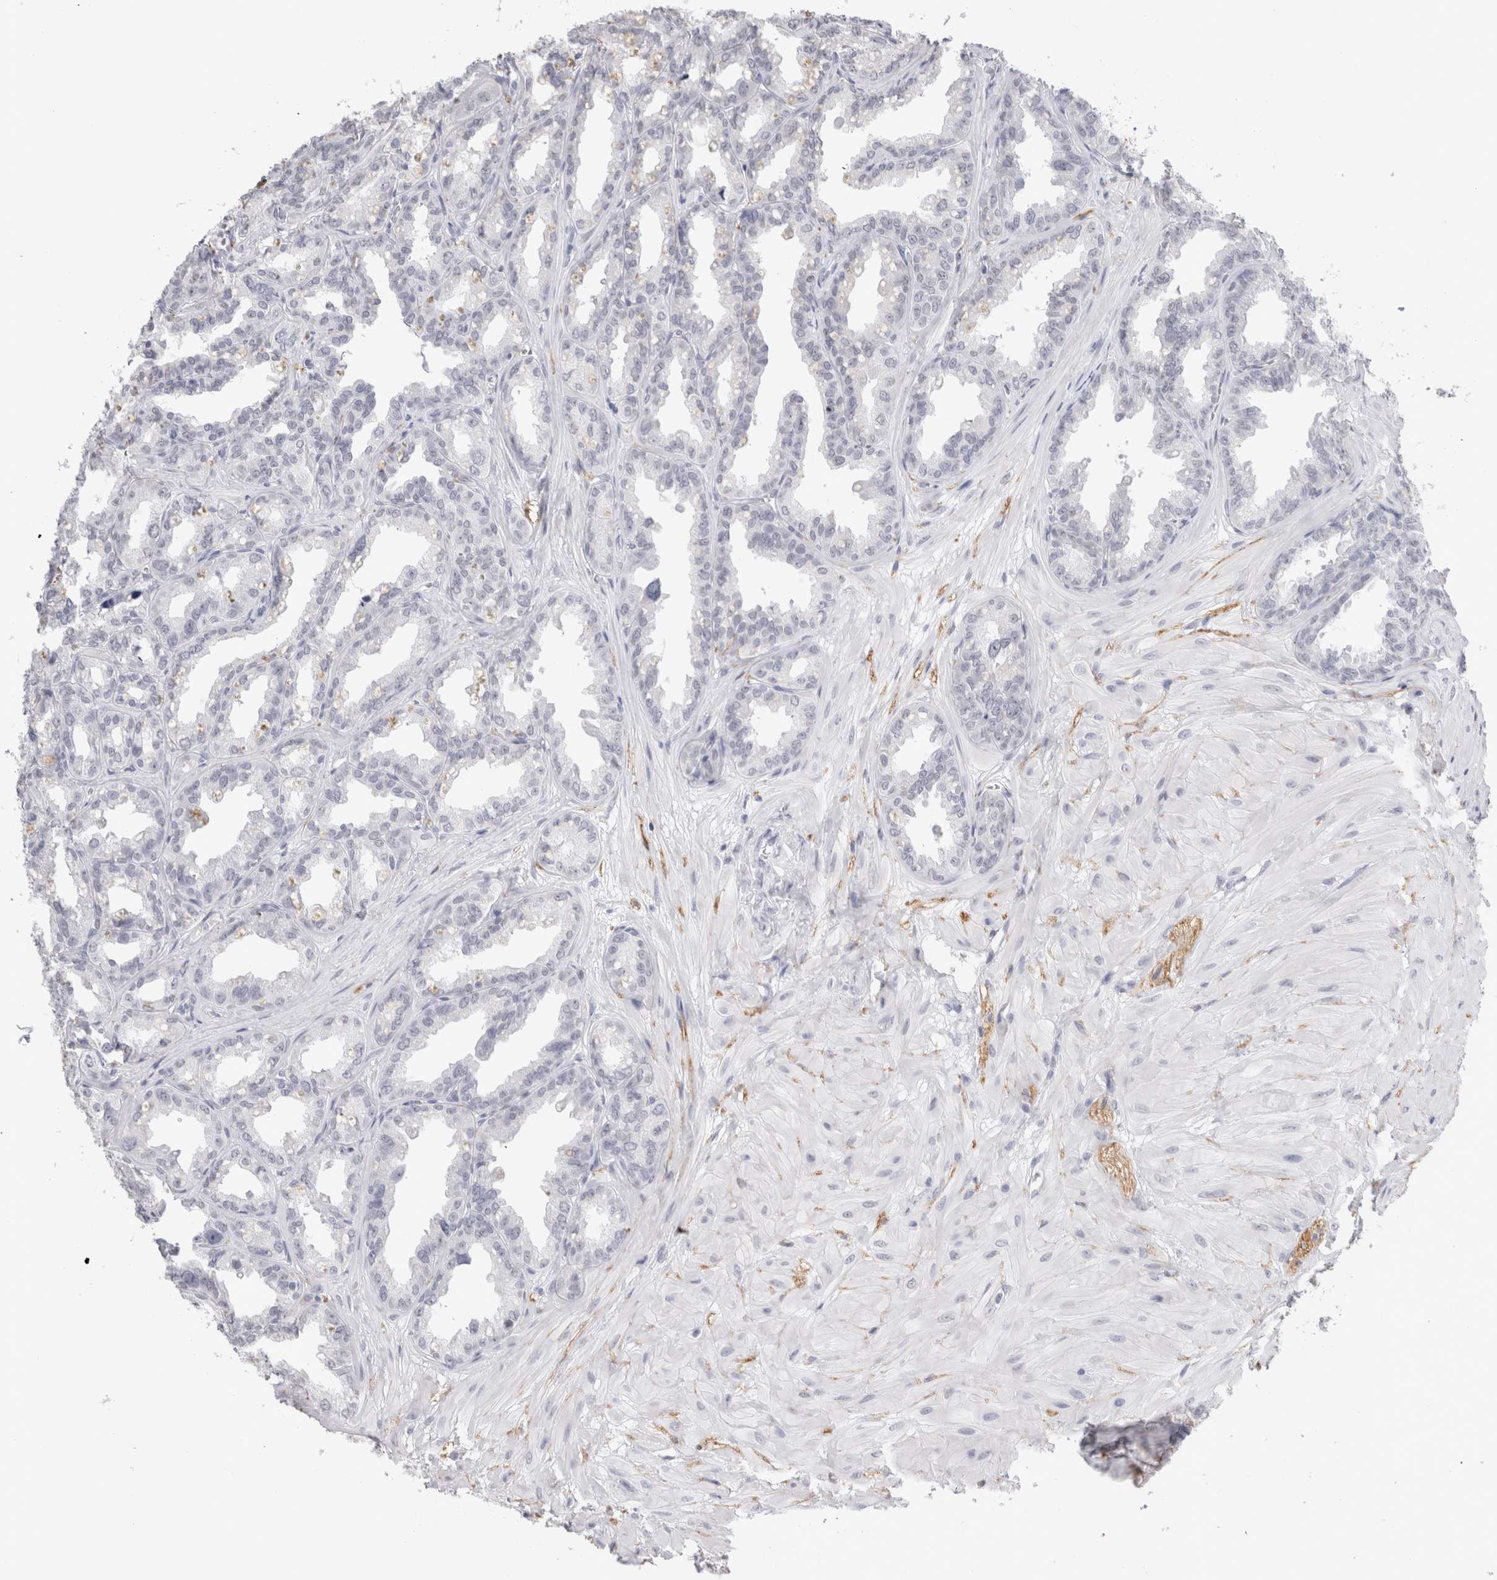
{"staining": {"intensity": "negative", "quantity": "none", "location": "none"}, "tissue": "seminal vesicle", "cell_type": "Glandular cells", "image_type": "normal", "snomed": [{"axis": "morphology", "description": "Normal tissue, NOS"}, {"axis": "topography", "description": "Prostate"}, {"axis": "topography", "description": "Seminal veicle"}], "caption": "High power microscopy image of an IHC micrograph of unremarkable seminal vesicle, revealing no significant expression in glandular cells.", "gene": "CADM3", "patient": {"sex": "male", "age": 51}}